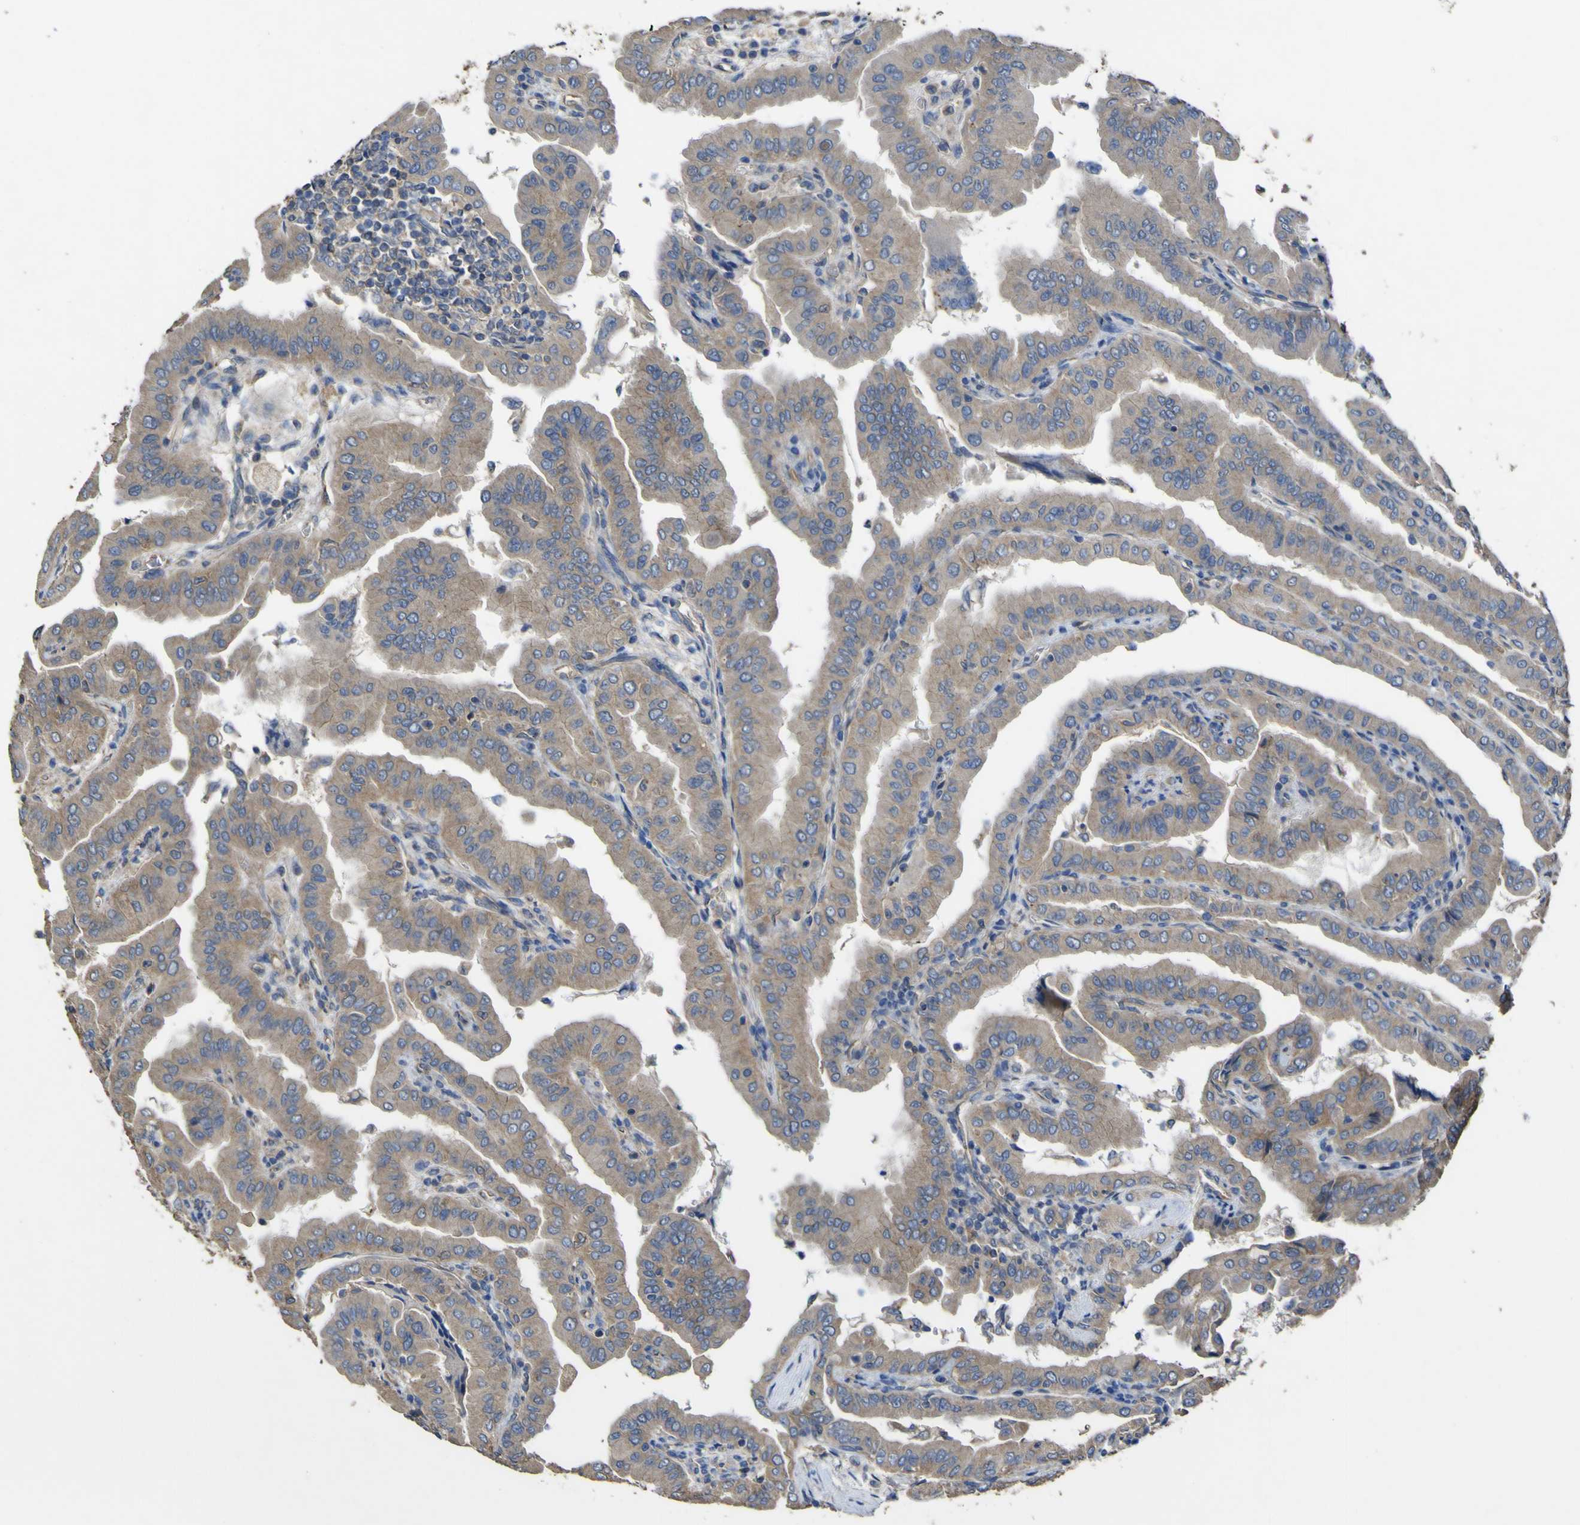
{"staining": {"intensity": "moderate", "quantity": ">75%", "location": "cytoplasmic/membranous"}, "tissue": "thyroid cancer", "cell_type": "Tumor cells", "image_type": "cancer", "snomed": [{"axis": "morphology", "description": "Carcinoma, NOS"}, {"axis": "topography", "description": "Thyroid gland"}], "caption": "IHC of thyroid cancer (carcinoma) reveals medium levels of moderate cytoplasmic/membranous expression in approximately >75% of tumor cells.", "gene": "TNFSF15", "patient": {"sex": "male", "age": 76}}